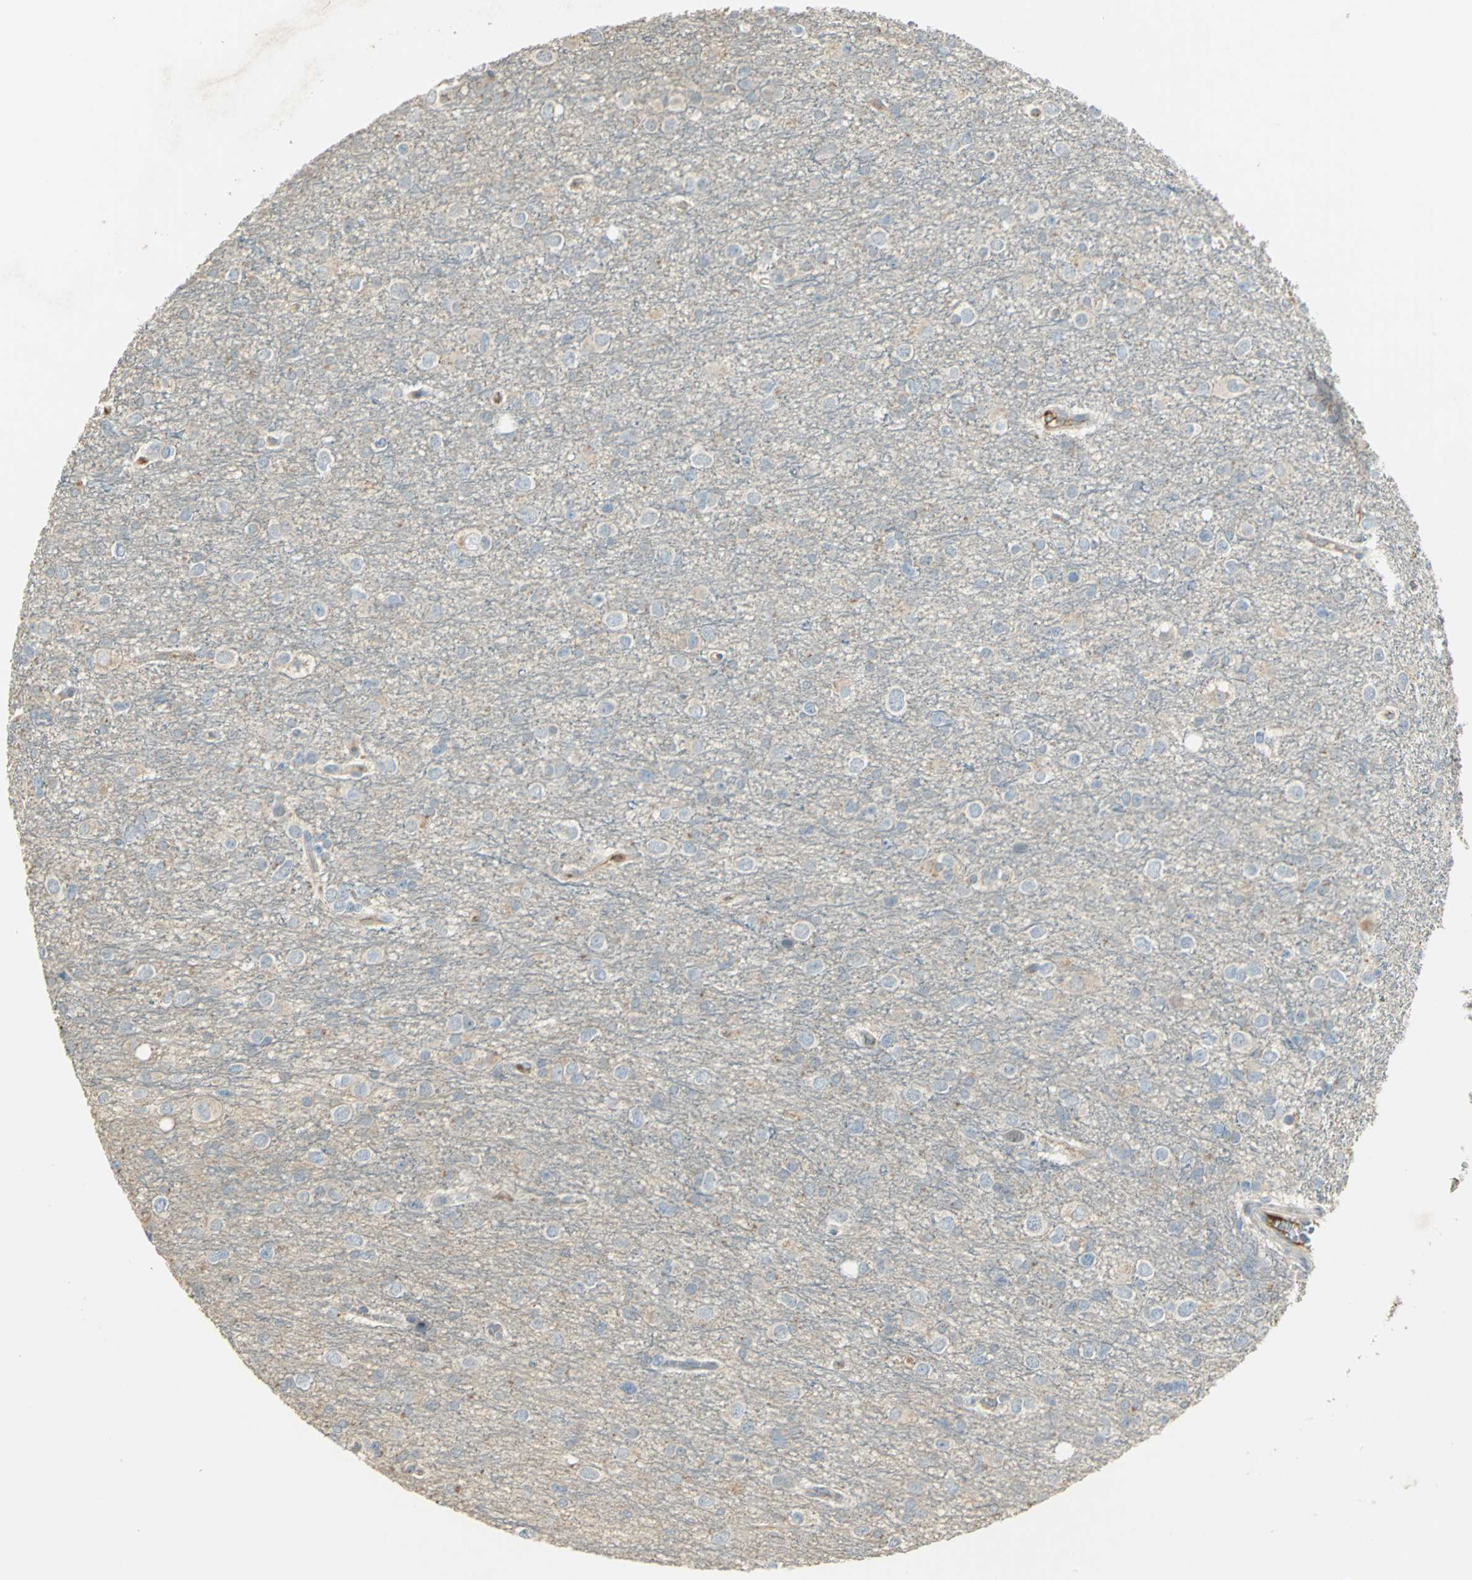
{"staining": {"intensity": "negative", "quantity": "none", "location": "none"}, "tissue": "glioma", "cell_type": "Tumor cells", "image_type": "cancer", "snomed": [{"axis": "morphology", "description": "Glioma, malignant, Low grade"}, {"axis": "topography", "description": "Brain"}], "caption": "Glioma was stained to show a protein in brown. There is no significant expression in tumor cells.", "gene": "PROC", "patient": {"sex": "male", "age": 42}}